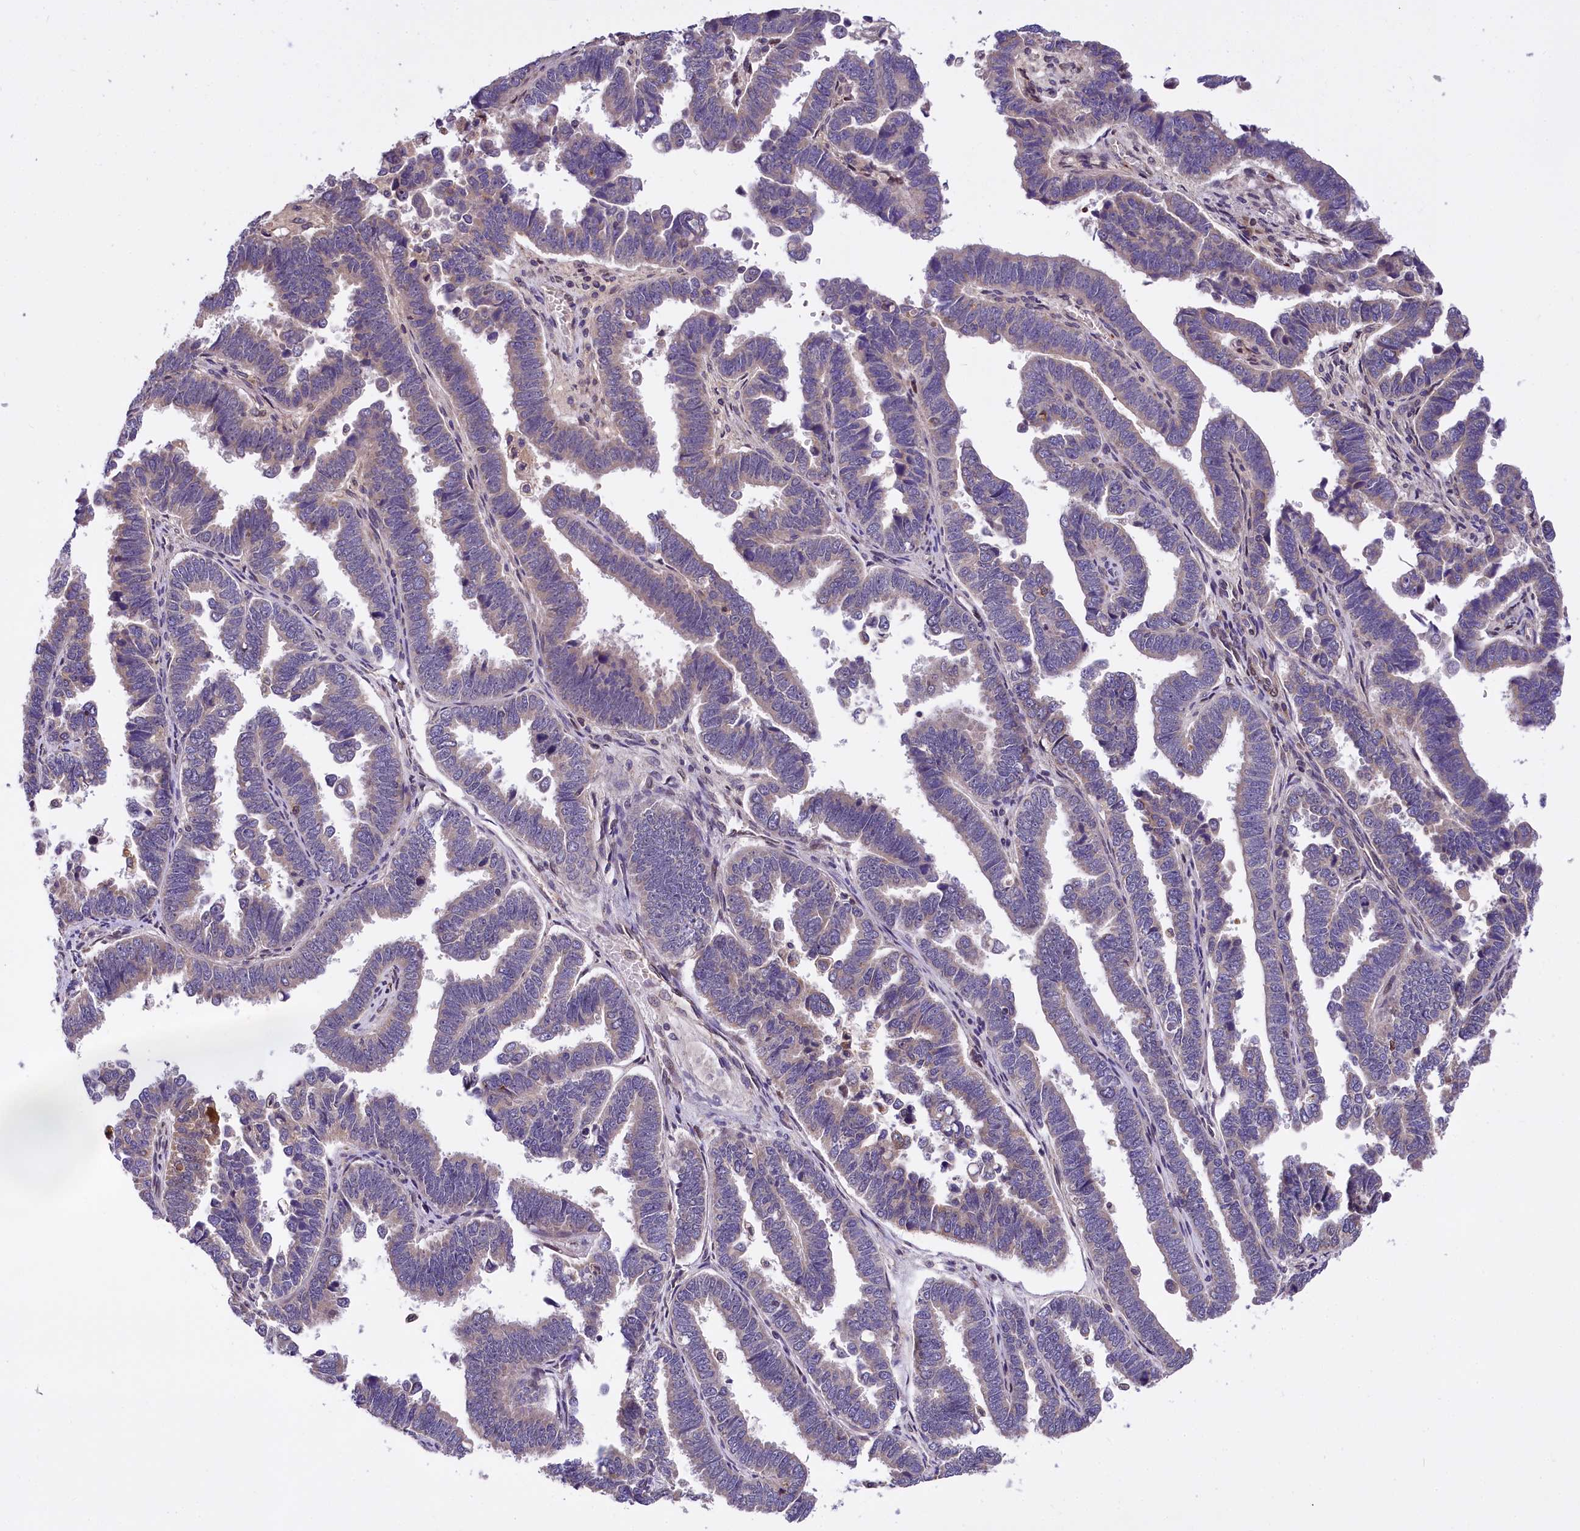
{"staining": {"intensity": "weak", "quantity": "<25%", "location": "cytoplasmic/membranous"}, "tissue": "endometrial cancer", "cell_type": "Tumor cells", "image_type": "cancer", "snomed": [{"axis": "morphology", "description": "Adenocarcinoma, NOS"}, {"axis": "topography", "description": "Endometrium"}], "caption": "IHC histopathology image of endometrial adenocarcinoma stained for a protein (brown), which shows no positivity in tumor cells. The staining is performed using DAB (3,3'-diaminobenzidine) brown chromogen with nuclei counter-stained in using hematoxylin.", "gene": "SUPV3L1", "patient": {"sex": "female", "age": 75}}